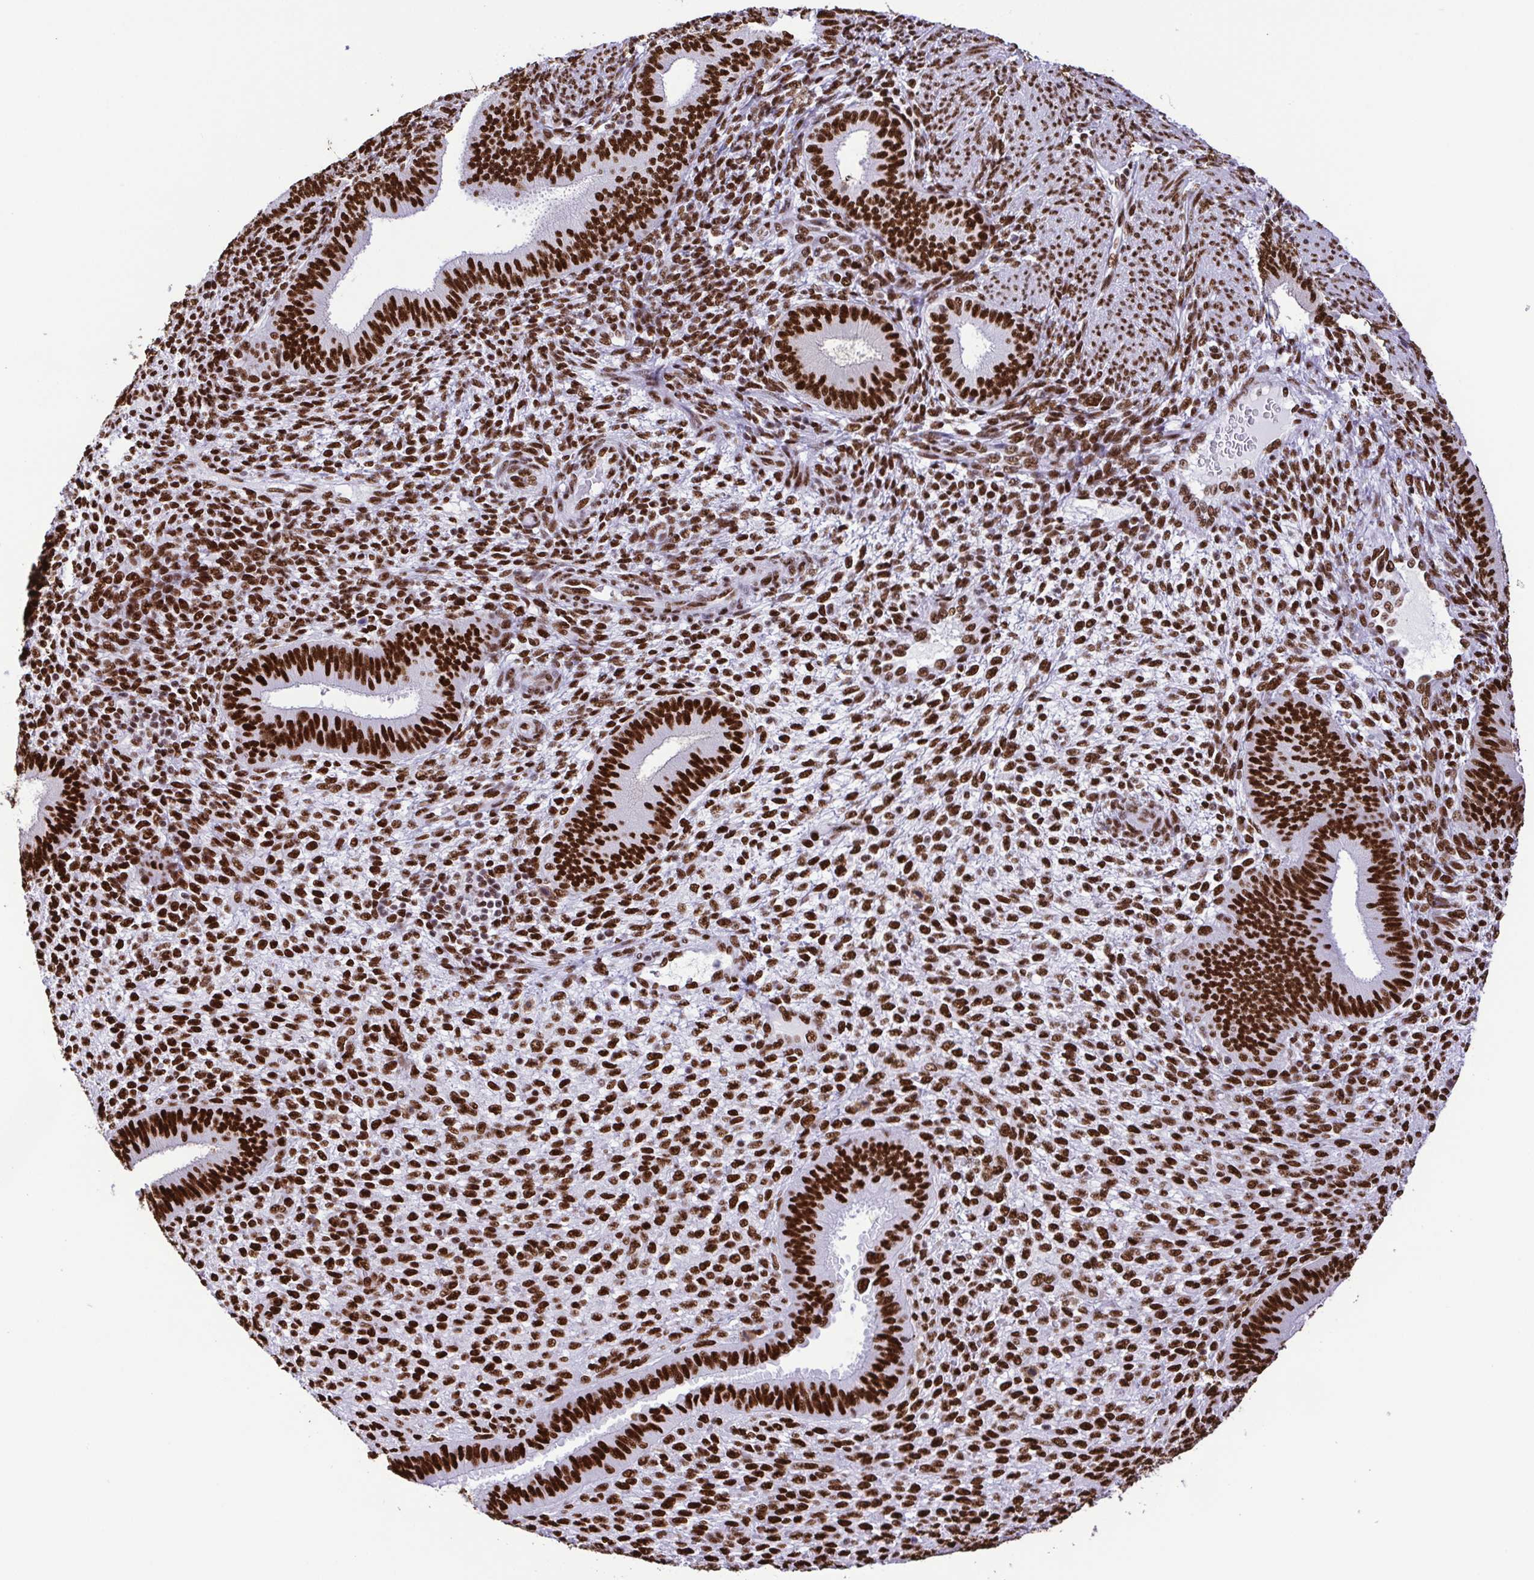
{"staining": {"intensity": "strong", "quantity": ">75%", "location": "nuclear"}, "tissue": "endometrium", "cell_type": "Cells in endometrial stroma", "image_type": "normal", "snomed": [{"axis": "morphology", "description": "Normal tissue, NOS"}, {"axis": "topography", "description": "Endometrium"}], "caption": "Protein expression by immunohistochemistry (IHC) shows strong nuclear staining in approximately >75% of cells in endometrial stroma in benign endometrium. The staining was performed using DAB (3,3'-diaminobenzidine), with brown indicating positive protein expression. Nuclei are stained blue with hematoxylin.", "gene": "TRIM28", "patient": {"sex": "female", "age": 39}}